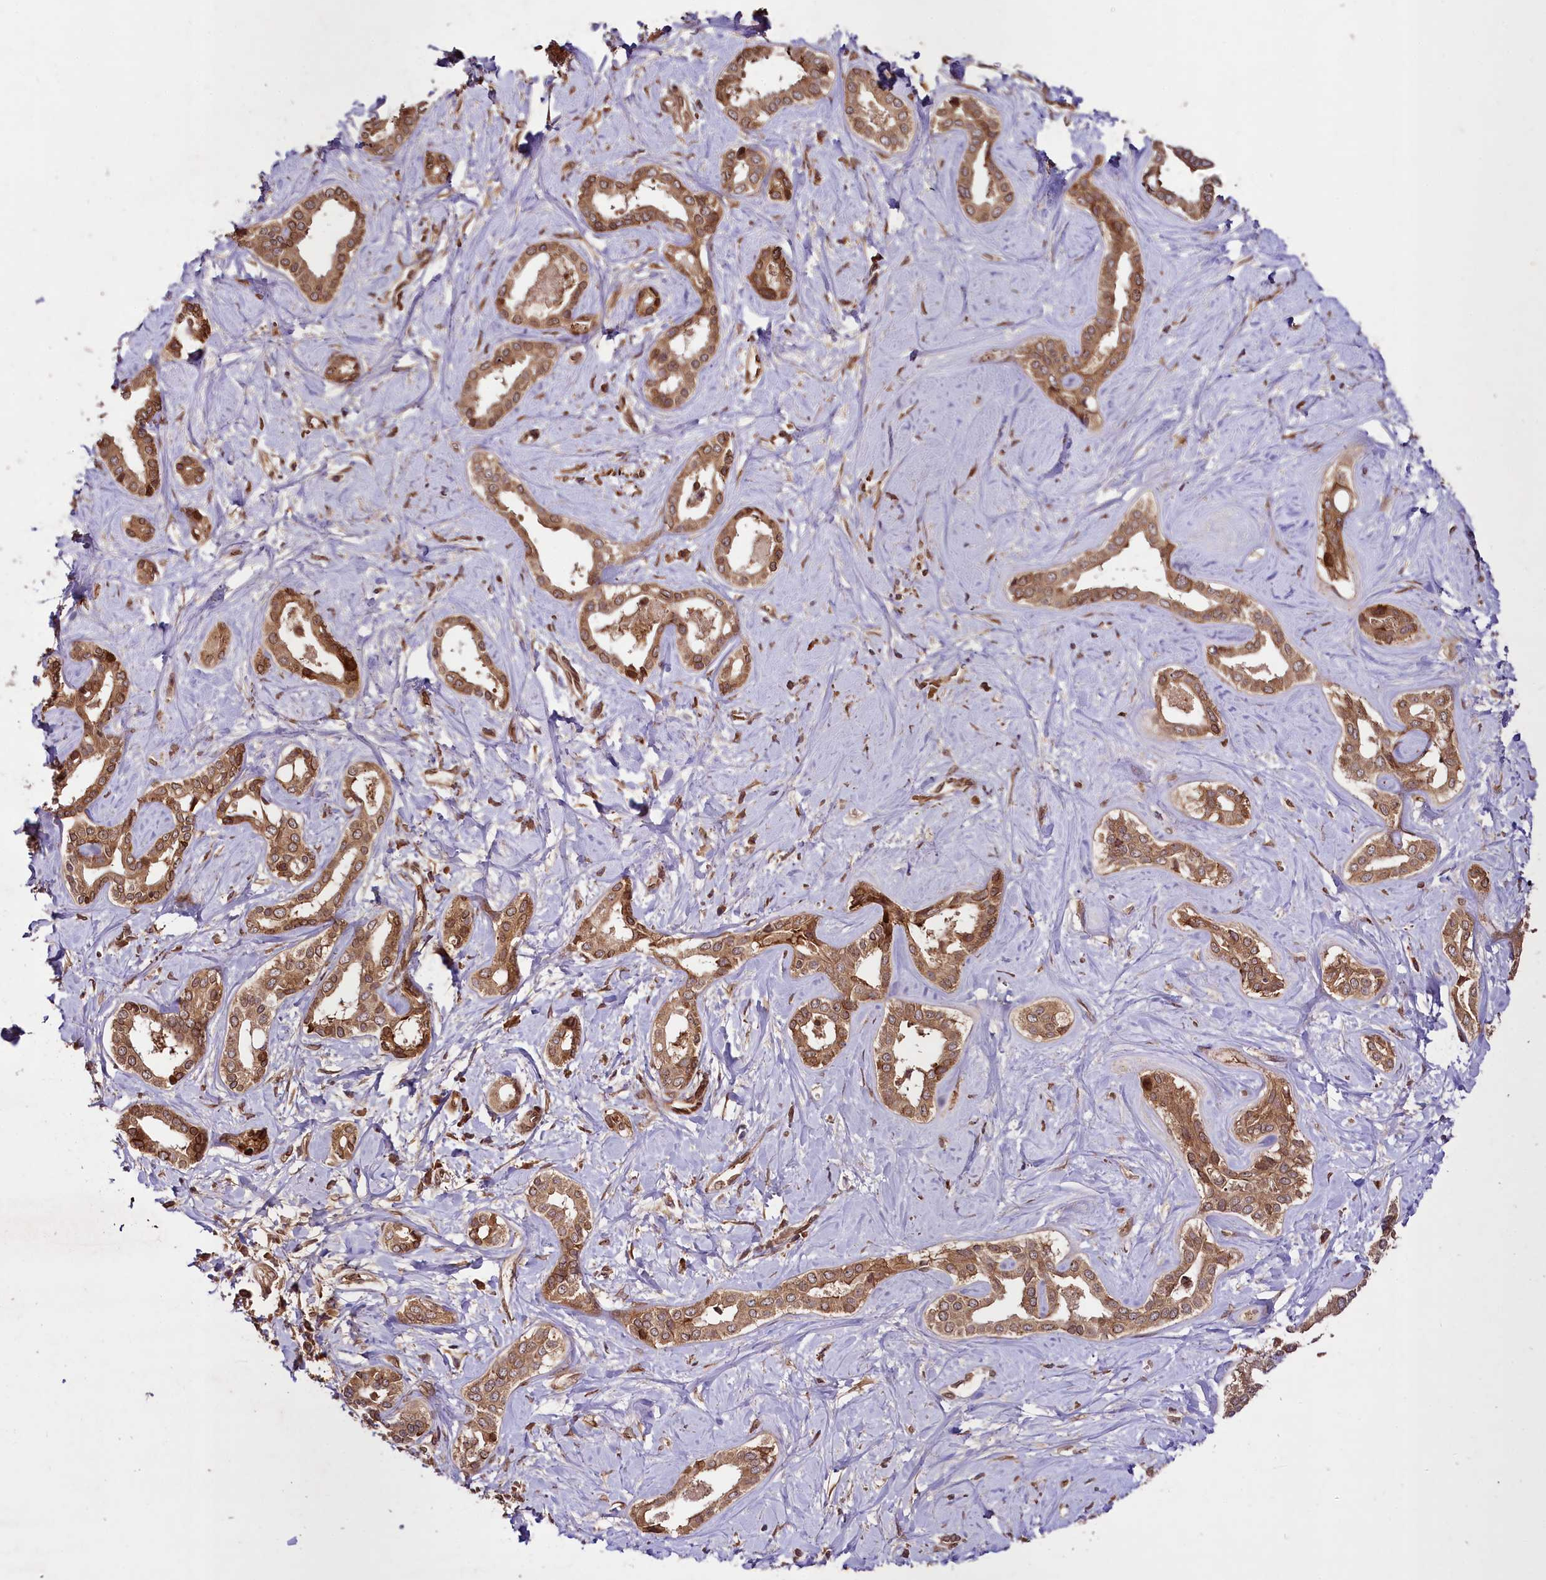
{"staining": {"intensity": "moderate", "quantity": ">75%", "location": "cytoplasmic/membranous,nuclear"}, "tissue": "liver cancer", "cell_type": "Tumor cells", "image_type": "cancer", "snomed": [{"axis": "morphology", "description": "Cholangiocarcinoma"}, {"axis": "topography", "description": "Liver"}], "caption": "Moderate cytoplasmic/membranous and nuclear positivity is seen in approximately >75% of tumor cells in liver cancer. (IHC, brightfield microscopy, high magnification).", "gene": "DCP1B", "patient": {"sex": "female", "age": 77}}